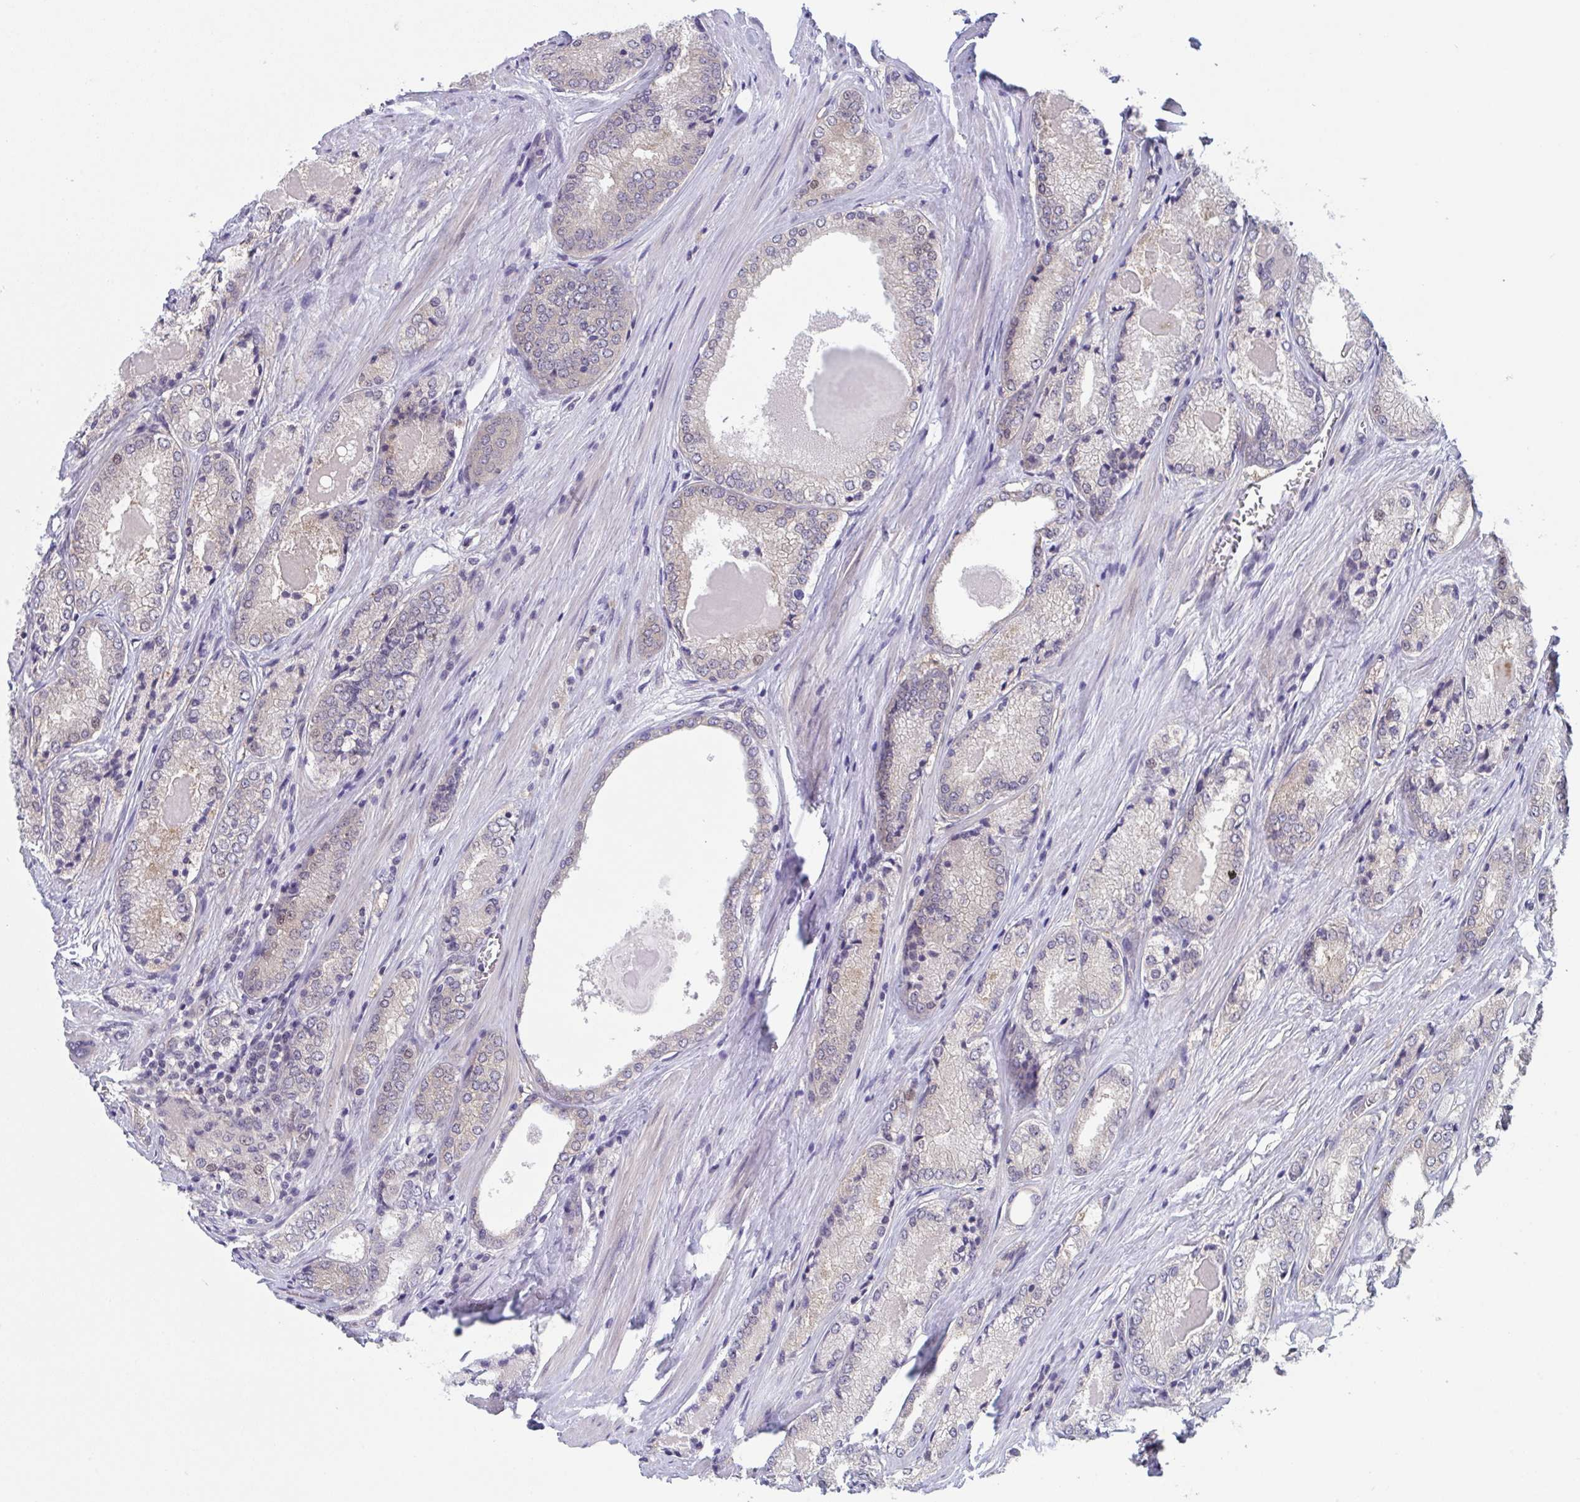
{"staining": {"intensity": "weak", "quantity": "<25%", "location": "cytoplasmic/membranous"}, "tissue": "prostate cancer", "cell_type": "Tumor cells", "image_type": "cancer", "snomed": [{"axis": "morphology", "description": "Adenocarcinoma, NOS"}, {"axis": "morphology", "description": "Adenocarcinoma, Low grade"}, {"axis": "topography", "description": "Prostate"}], "caption": "Adenocarcinoma (prostate) was stained to show a protein in brown. There is no significant staining in tumor cells.", "gene": "RIOK1", "patient": {"sex": "male", "age": 68}}